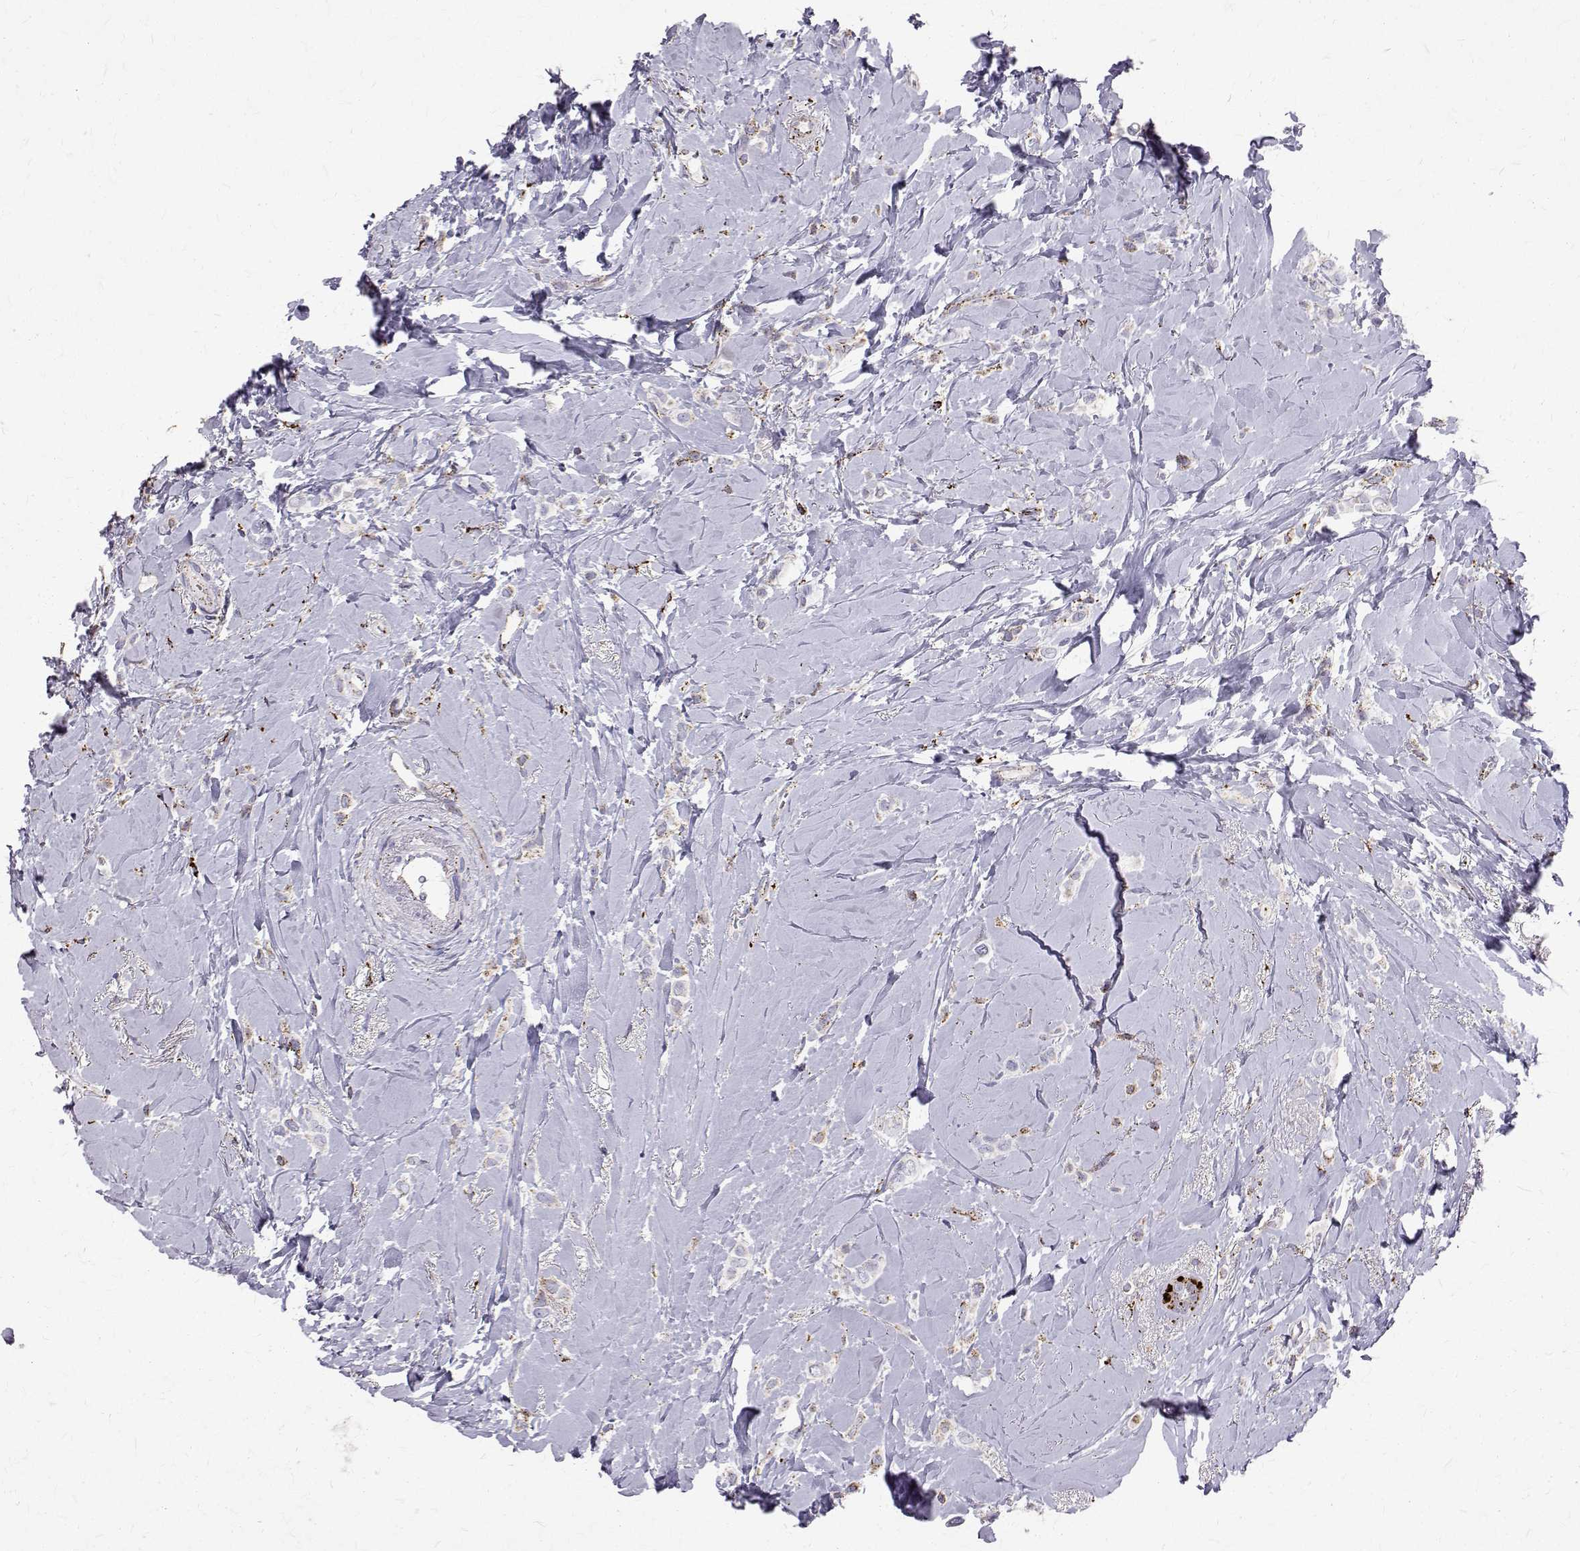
{"staining": {"intensity": "moderate", "quantity": "<25%", "location": "cytoplasmic/membranous"}, "tissue": "breast cancer", "cell_type": "Tumor cells", "image_type": "cancer", "snomed": [{"axis": "morphology", "description": "Lobular carcinoma"}, {"axis": "topography", "description": "Breast"}], "caption": "Breast cancer tissue reveals moderate cytoplasmic/membranous expression in about <25% of tumor cells, visualized by immunohistochemistry.", "gene": "TPP1", "patient": {"sex": "female", "age": 66}}